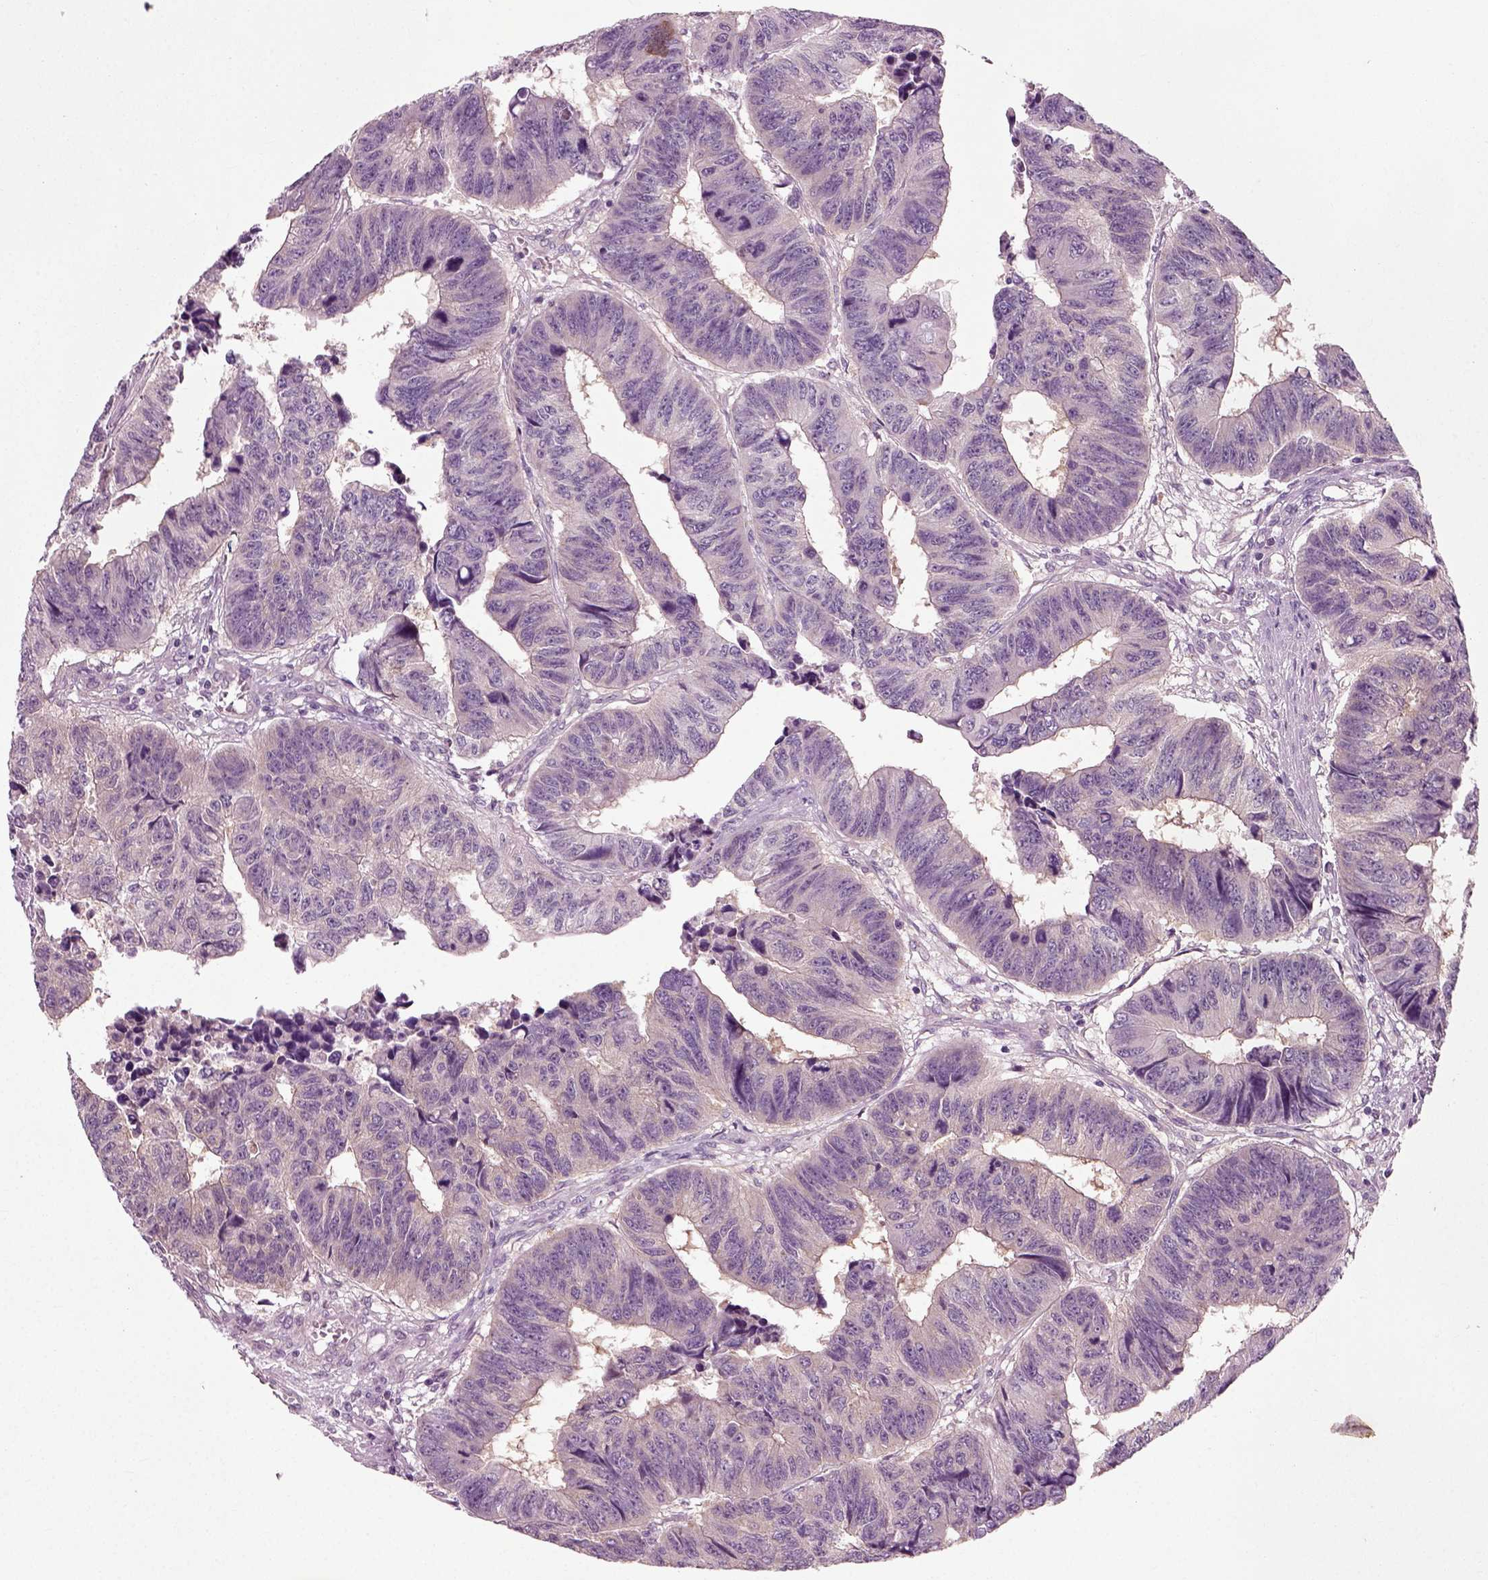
{"staining": {"intensity": "weak", "quantity": "<25%", "location": "cytoplasmic/membranous"}, "tissue": "colorectal cancer", "cell_type": "Tumor cells", "image_type": "cancer", "snomed": [{"axis": "morphology", "description": "Adenocarcinoma, NOS"}, {"axis": "topography", "description": "Rectum"}], "caption": "IHC micrograph of neoplastic tissue: human colorectal adenocarcinoma stained with DAB (3,3'-diaminobenzidine) reveals no significant protein positivity in tumor cells.", "gene": "RND2", "patient": {"sex": "female", "age": 85}}